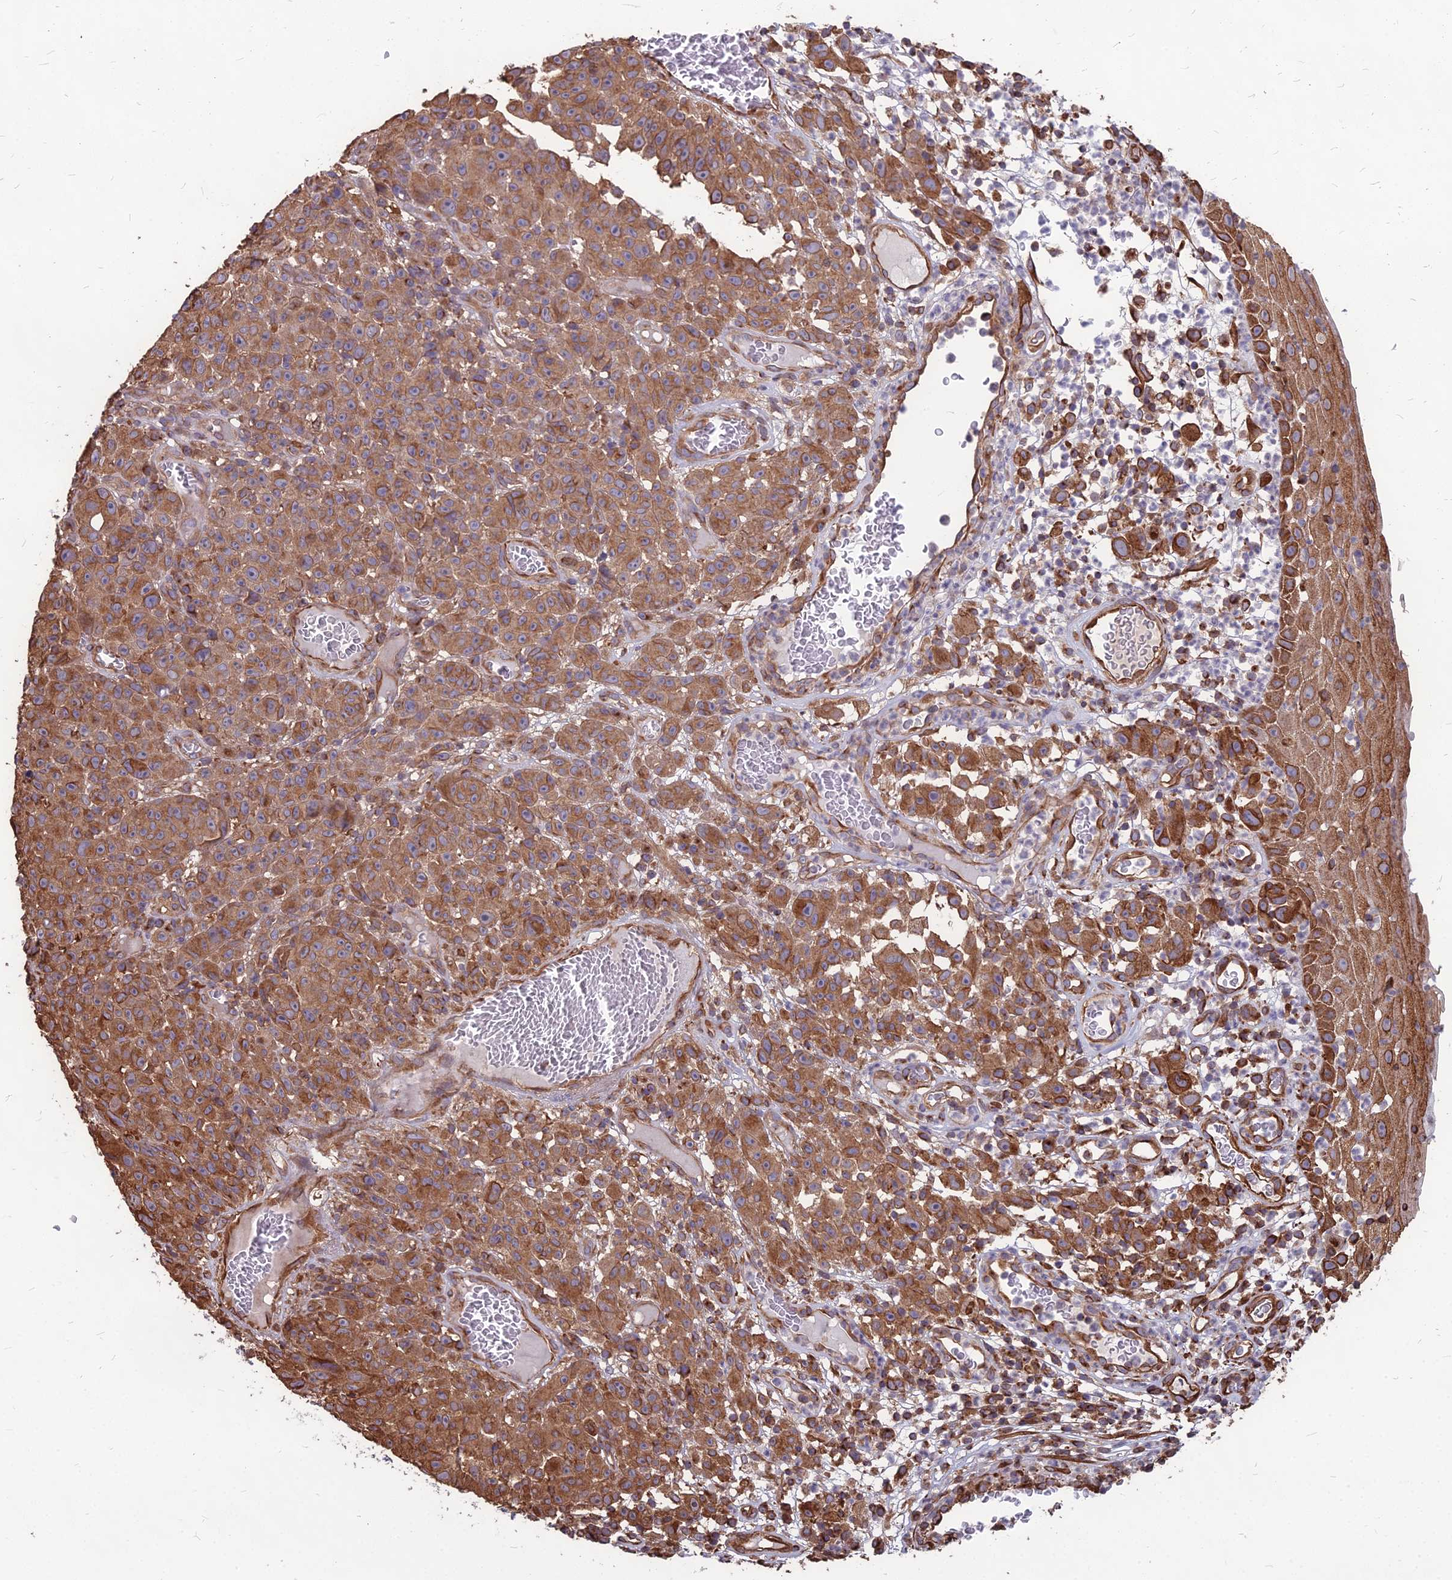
{"staining": {"intensity": "moderate", "quantity": ">75%", "location": "cytoplasmic/membranous"}, "tissue": "melanoma", "cell_type": "Tumor cells", "image_type": "cancer", "snomed": [{"axis": "morphology", "description": "Malignant melanoma, NOS"}, {"axis": "topography", "description": "Skin"}], "caption": "The image displays staining of malignant melanoma, revealing moderate cytoplasmic/membranous protein positivity (brown color) within tumor cells. Using DAB (3,3'-diaminobenzidine) (brown) and hematoxylin (blue) stains, captured at high magnification using brightfield microscopy.", "gene": "LSM6", "patient": {"sex": "female", "age": 82}}